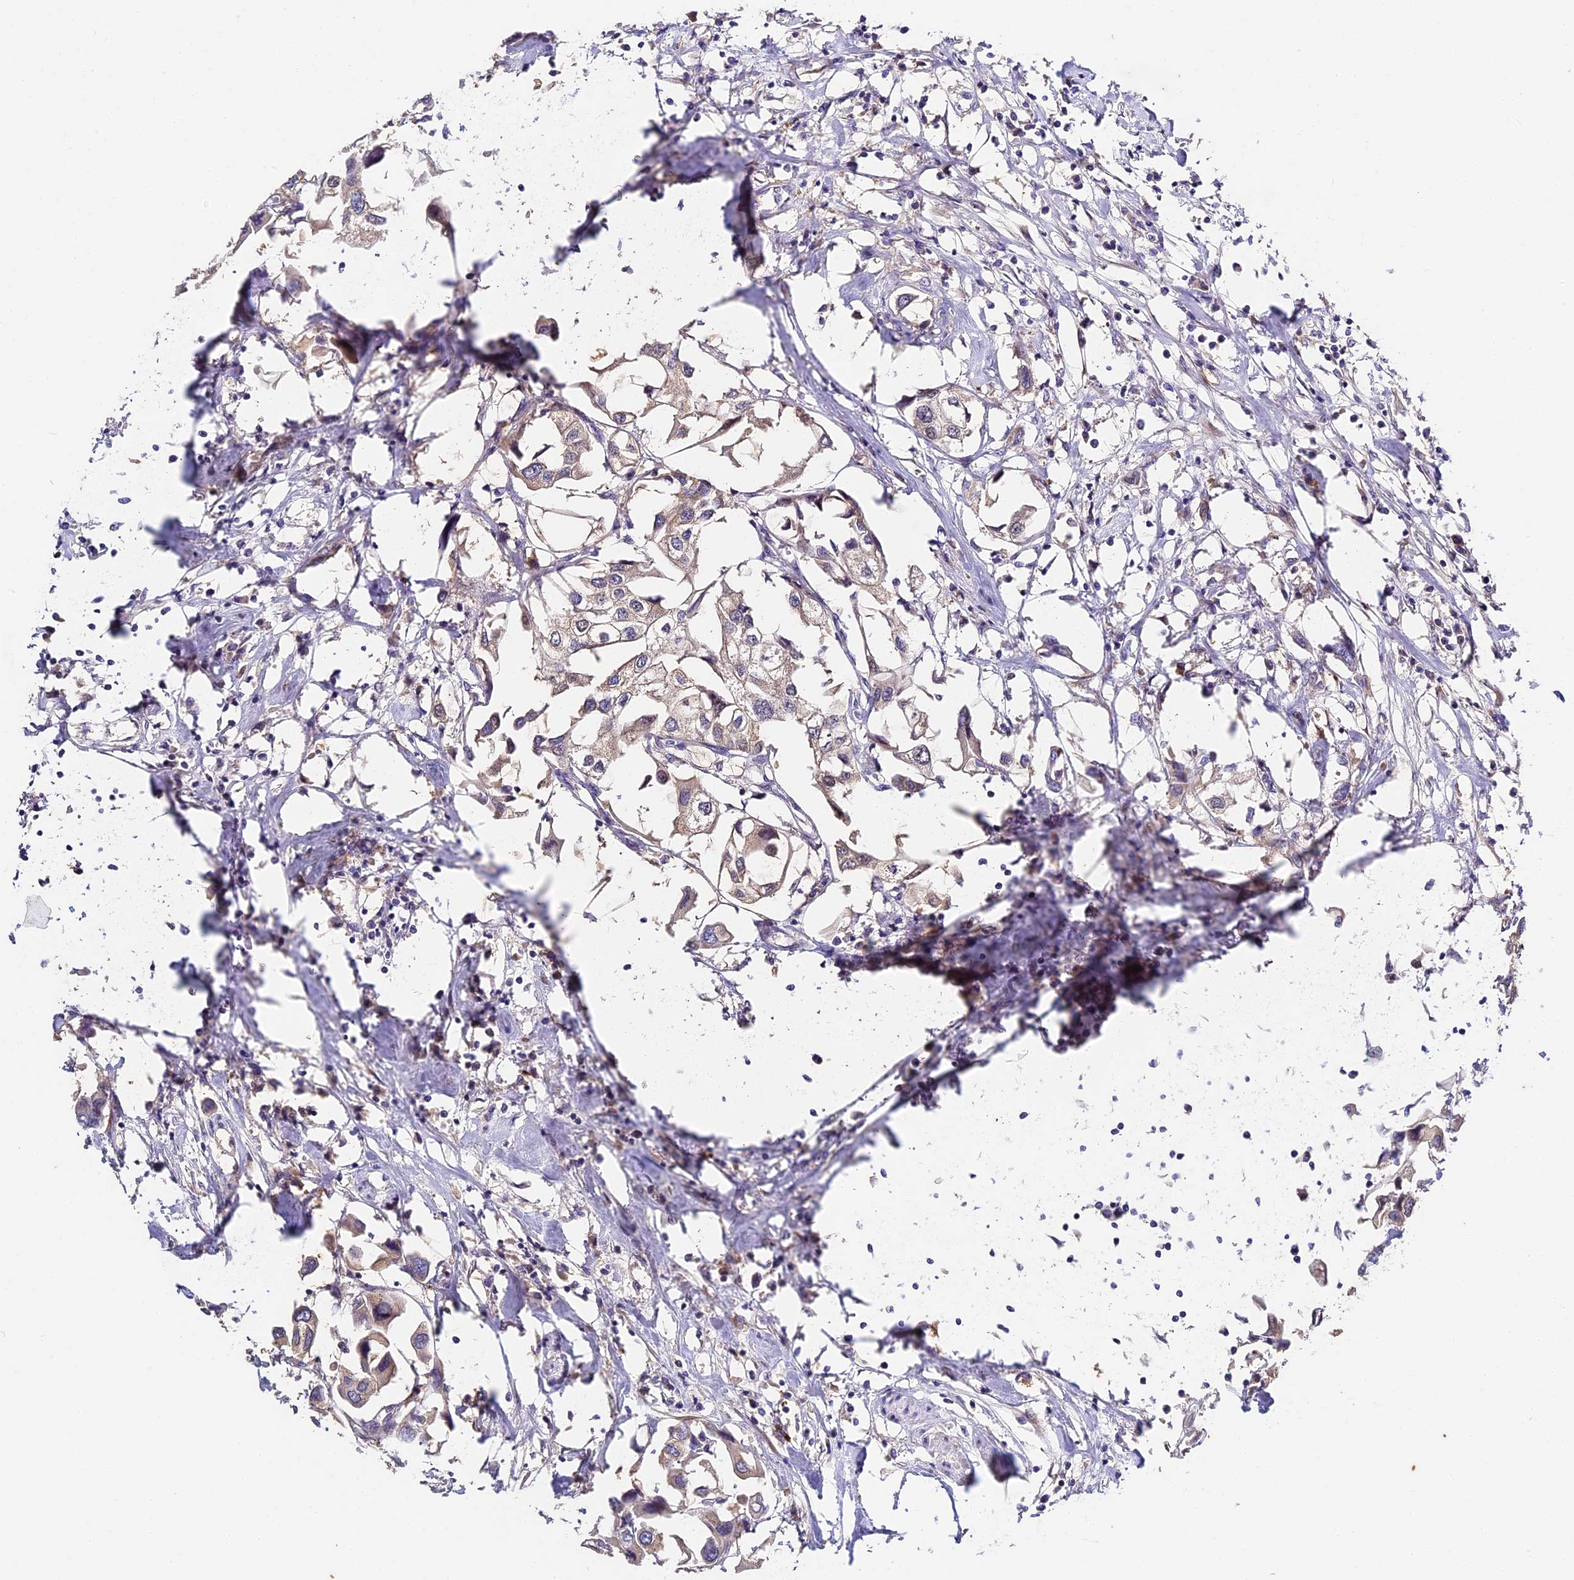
{"staining": {"intensity": "weak", "quantity": "<25%", "location": "cytoplasmic/membranous"}, "tissue": "urothelial cancer", "cell_type": "Tumor cells", "image_type": "cancer", "snomed": [{"axis": "morphology", "description": "Urothelial carcinoma, High grade"}, {"axis": "topography", "description": "Urinary bladder"}], "caption": "Tumor cells are negative for brown protein staining in urothelial carcinoma (high-grade). (DAB (3,3'-diaminobenzidine) immunohistochemistry (IHC) with hematoxylin counter stain).", "gene": "BSCL2", "patient": {"sex": "male", "age": 64}}